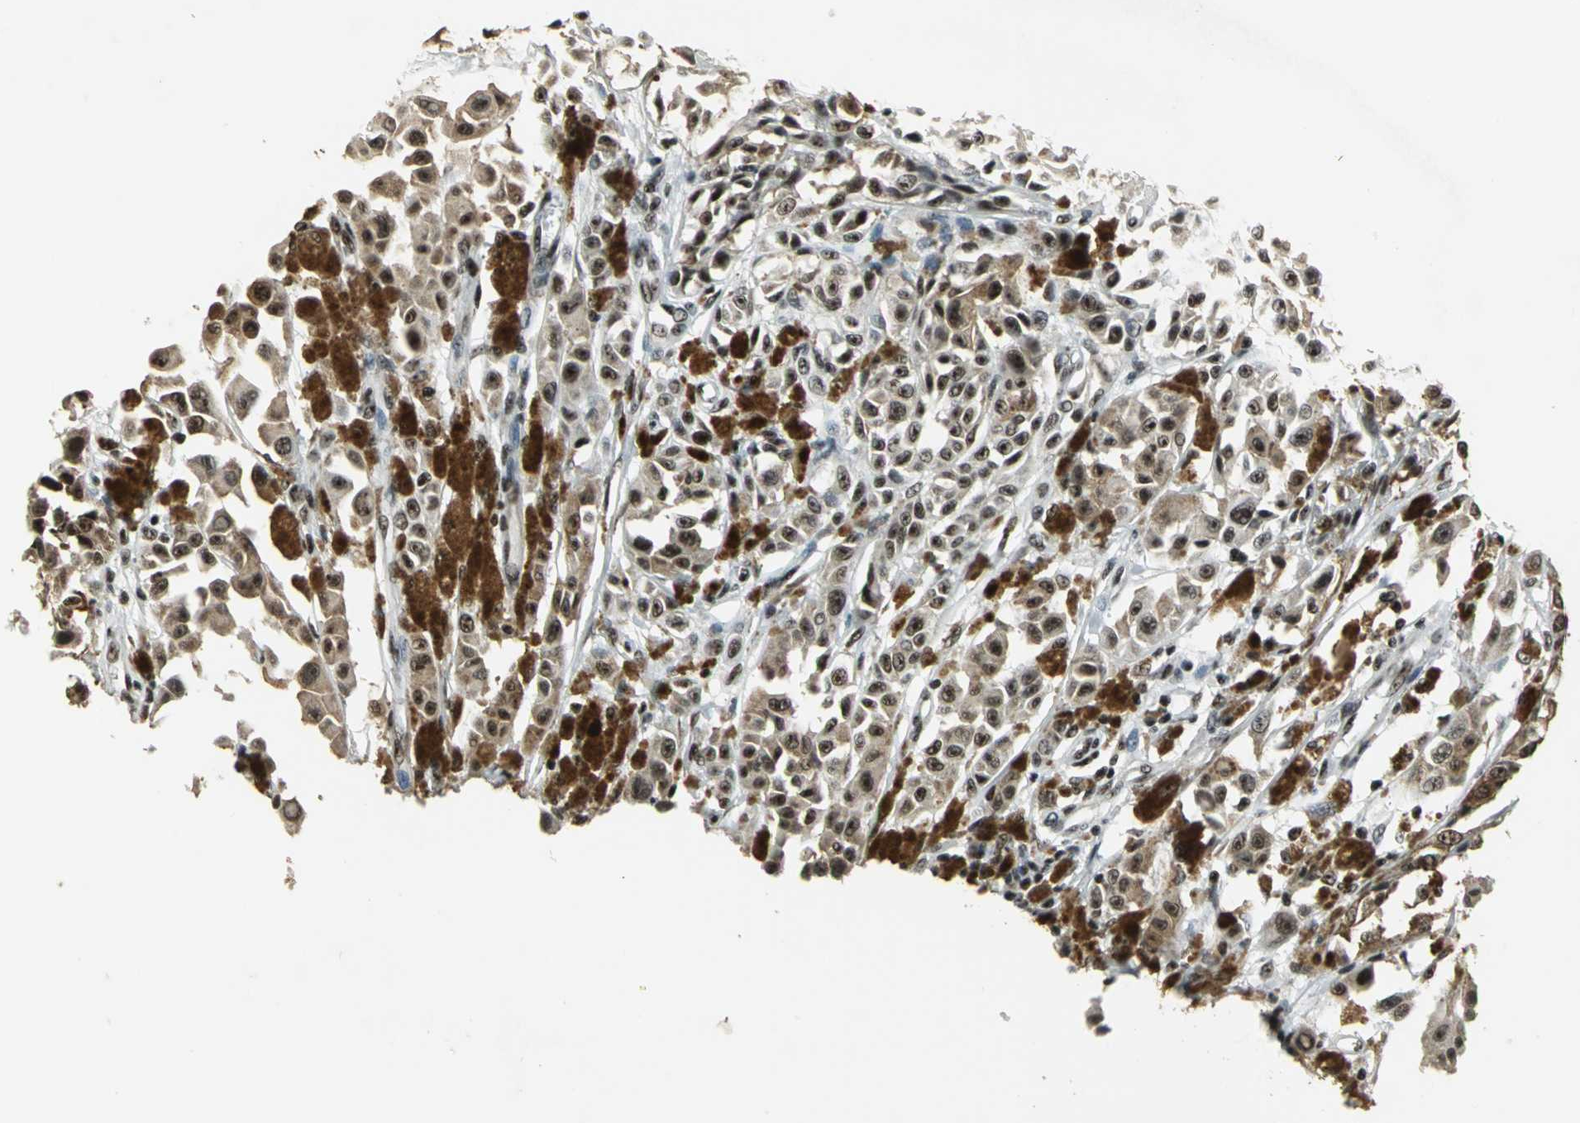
{"staining": {"intensity": "strong", "quantity": ">75%", "location": "cytoplasmic/membranous,nuclear"}, "tissue": "melanoma", "cell_type": "Tumor cells", "image_type": "cancer", "snomed": [{"axis": "morphology", "description": "Malignant melanoma, NOS"}, {"axis": "topography", "description": "Skin"}], "caption": "This micrograph reveals immunohistochemistry staining of human melanoma, with high strong cytoplasmic/membranous and nuclear positivity in about >75% of tumor cells.", "gene": "UBTF", "patient": {"sex": "female", "age": 38}}